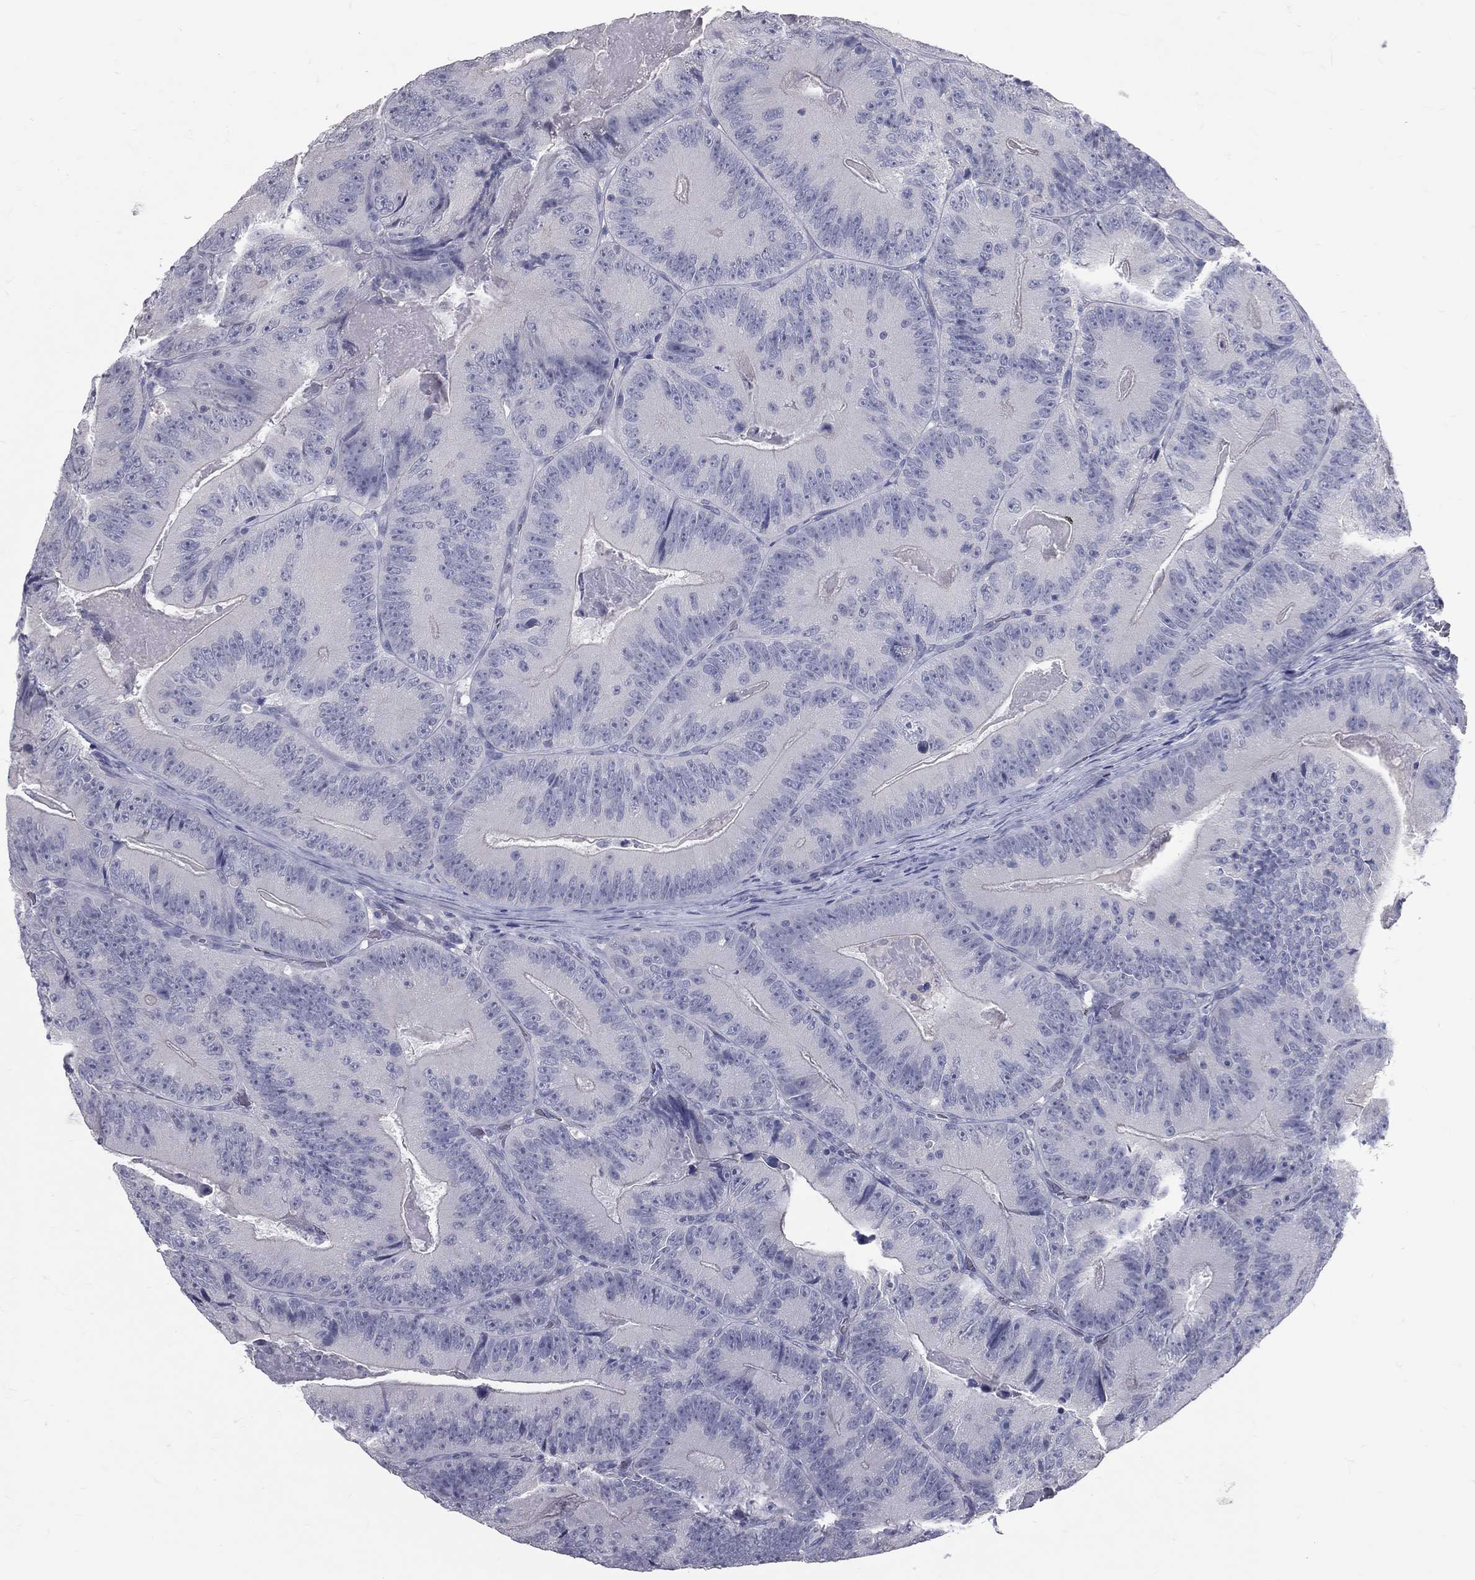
{"staining": {"intensity": "negative", "quantity": "none", "location": "none"}, "tissue": "colorectal cancer", "cell_type": "Tumor cells", "image_type": "cancer", "snomed": [{"axis": "morphology", "description": "Adenocarcinoma, NOS"}, {"axis": "topography", "description": "Colon"}], "caption": "Tumor cells are negative for protein expression in human colorectal adenocarcinoma.", "gene": "TFPI2", "patient": {"sex": "female", "age": 86}}